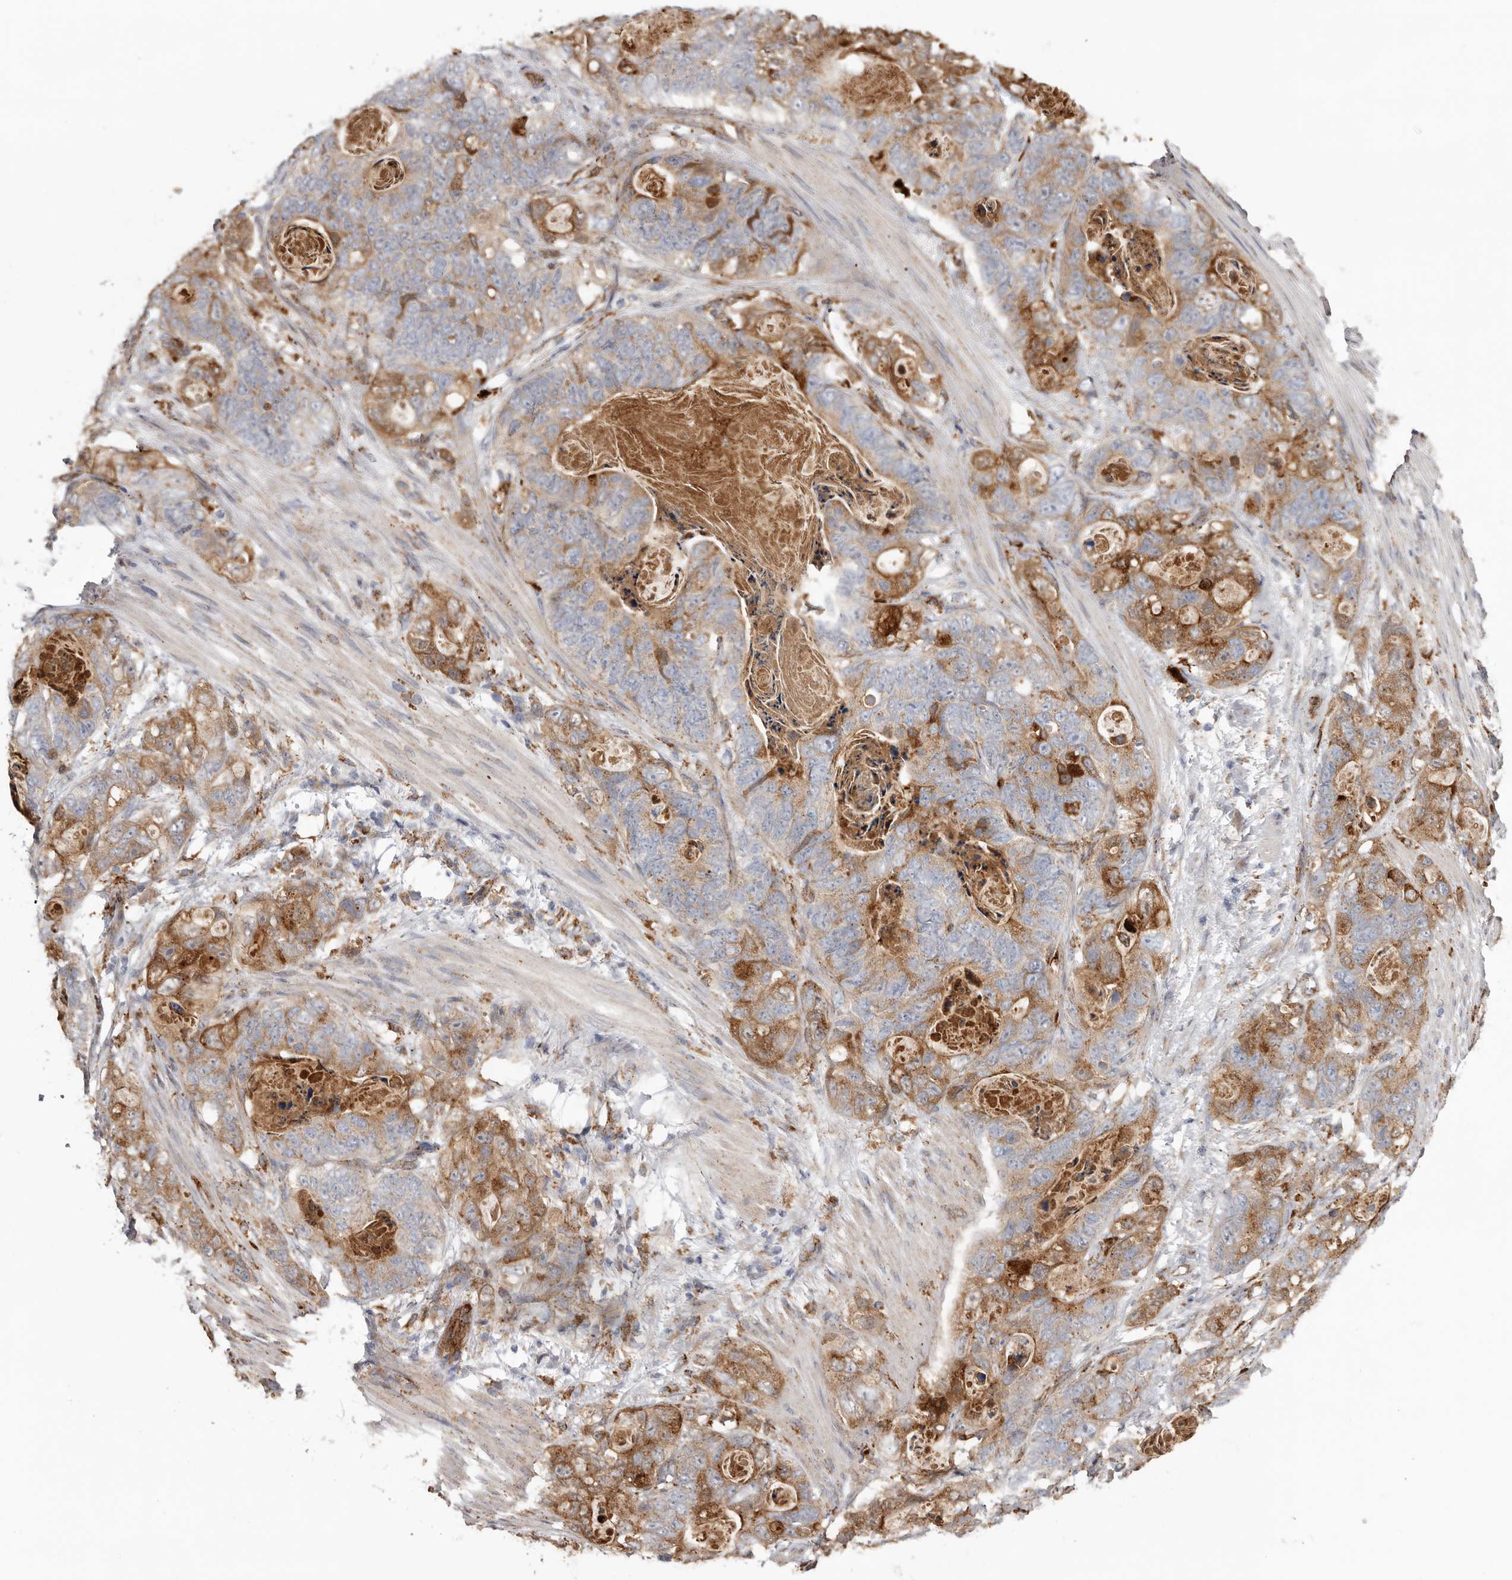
{"staining": {"intensity": "moderate", "quantity": ">75%", "location": "cytoplasmic/membranous"}, "tissue": "stomach cancer", "cell_type": "Tumor cells", "image_type": "cancer", "snomed": [{"axis": "morphology", "description": "Normal tissue, NOS"}, {"axis": "morphology", "description": "Adenocarcinoma, NOS"}, {"axis": "topography", "description": "Stomach"}], "caption": "Brown immunohistochemical staining in human stomach cancer shows moderate cytoplasmic/membranous expression in approximately >75% of tumor cells.", "gene": "GRN", "patient": {"sex": "female", "age": 89}}